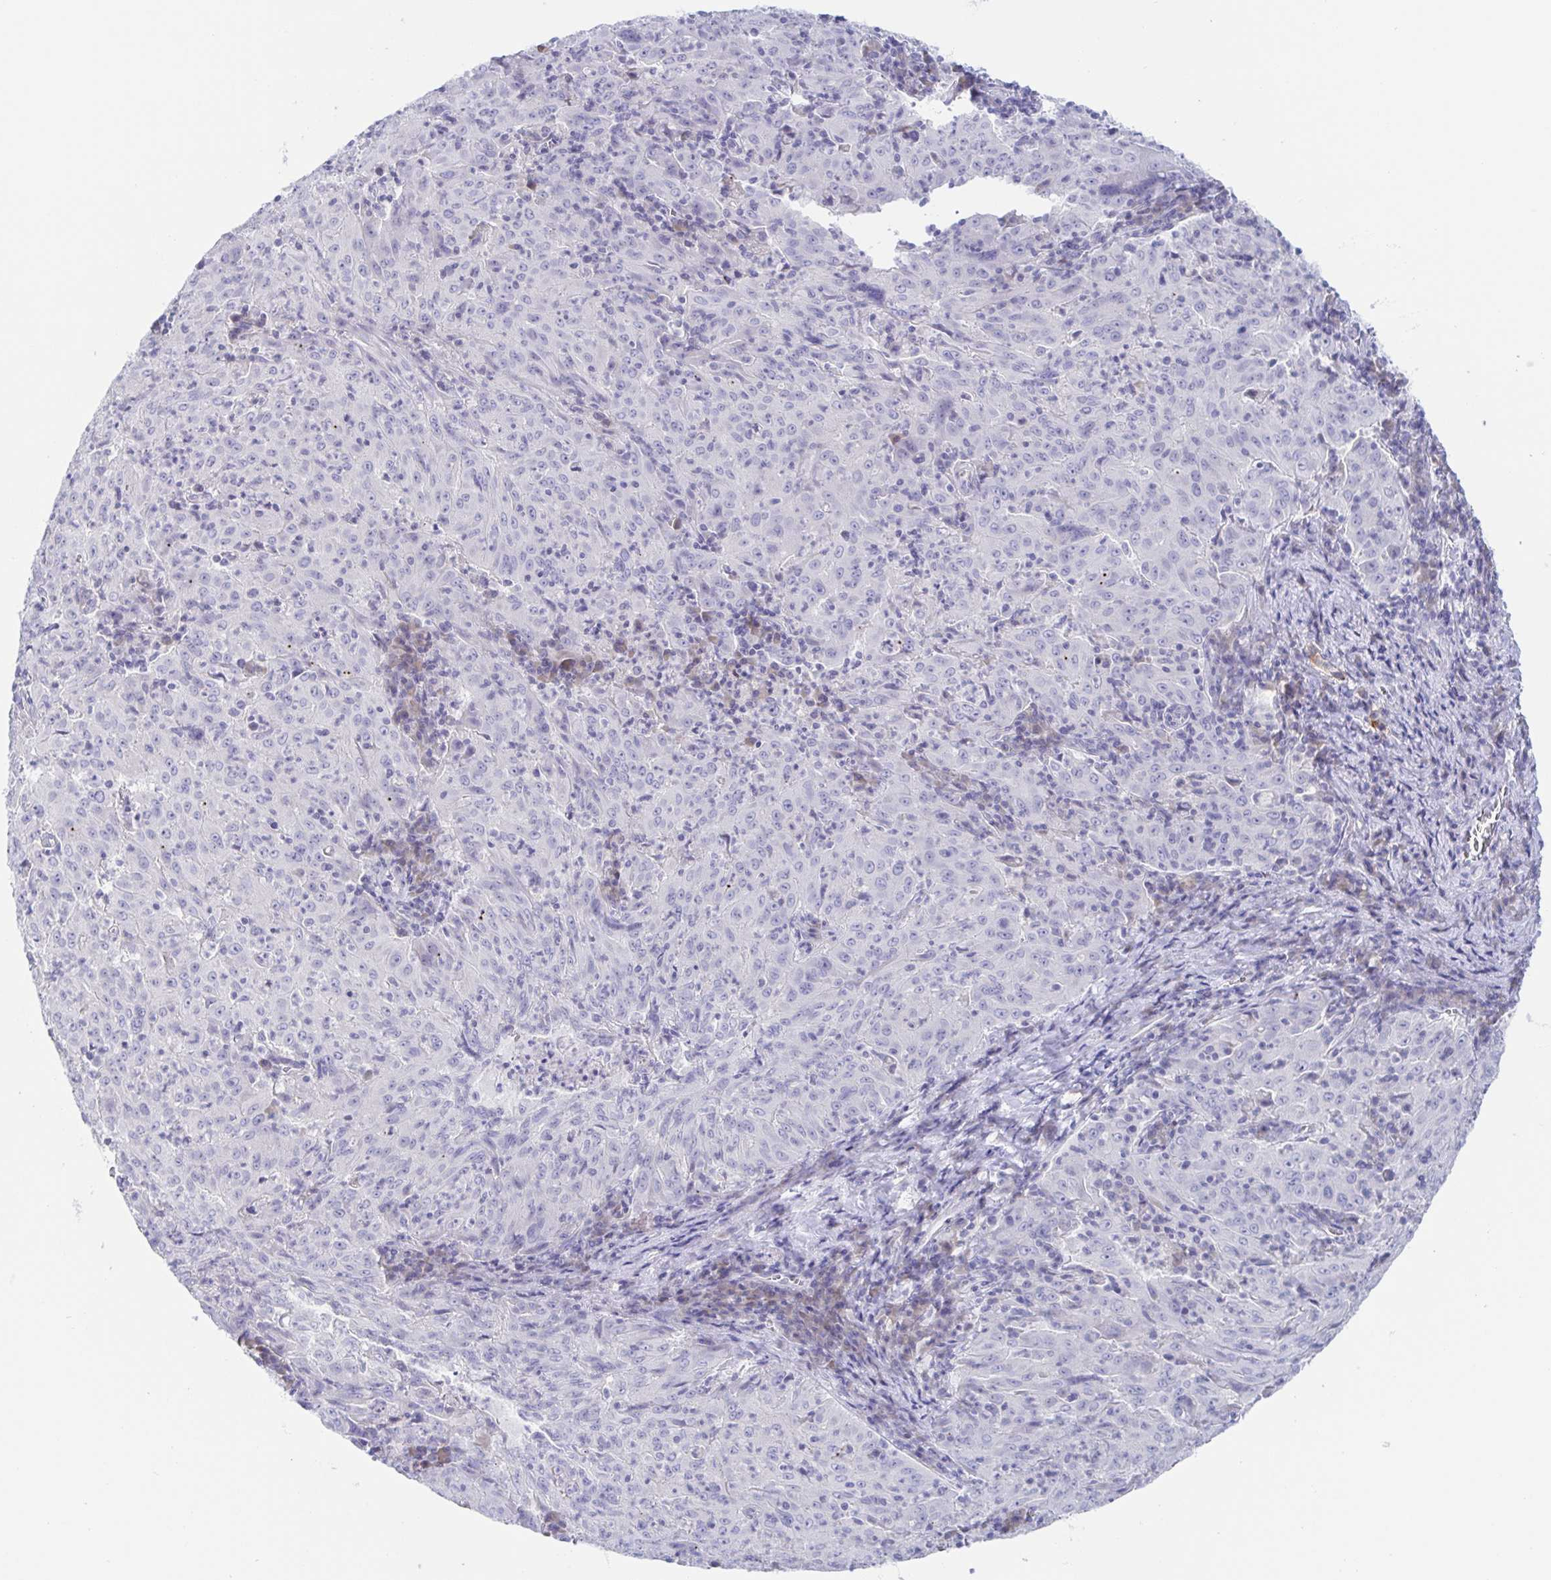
{"staining": {"intensity": "negative", "quantity": "none", "location": "none"}, "tissue": "pancreatic cancer", "cell_type": "Tumor cells", "image_type": "cancer", "snomed": [{"axis": "morphology", "description": "Adenocarcinoma, NOS"}, {"axis": "topography", "description": "Pancreas"}], "caption": "Tumor cells are negative for protein expression in human pancreatic cancer. The staining was performed using DAB to visualize the protein expression in brown, while the nuclei were stained in blue with hematoxylin (Magnification: 20x).", "gene": "SIAH3", "patient": {"sex": "male", "age": 63}}